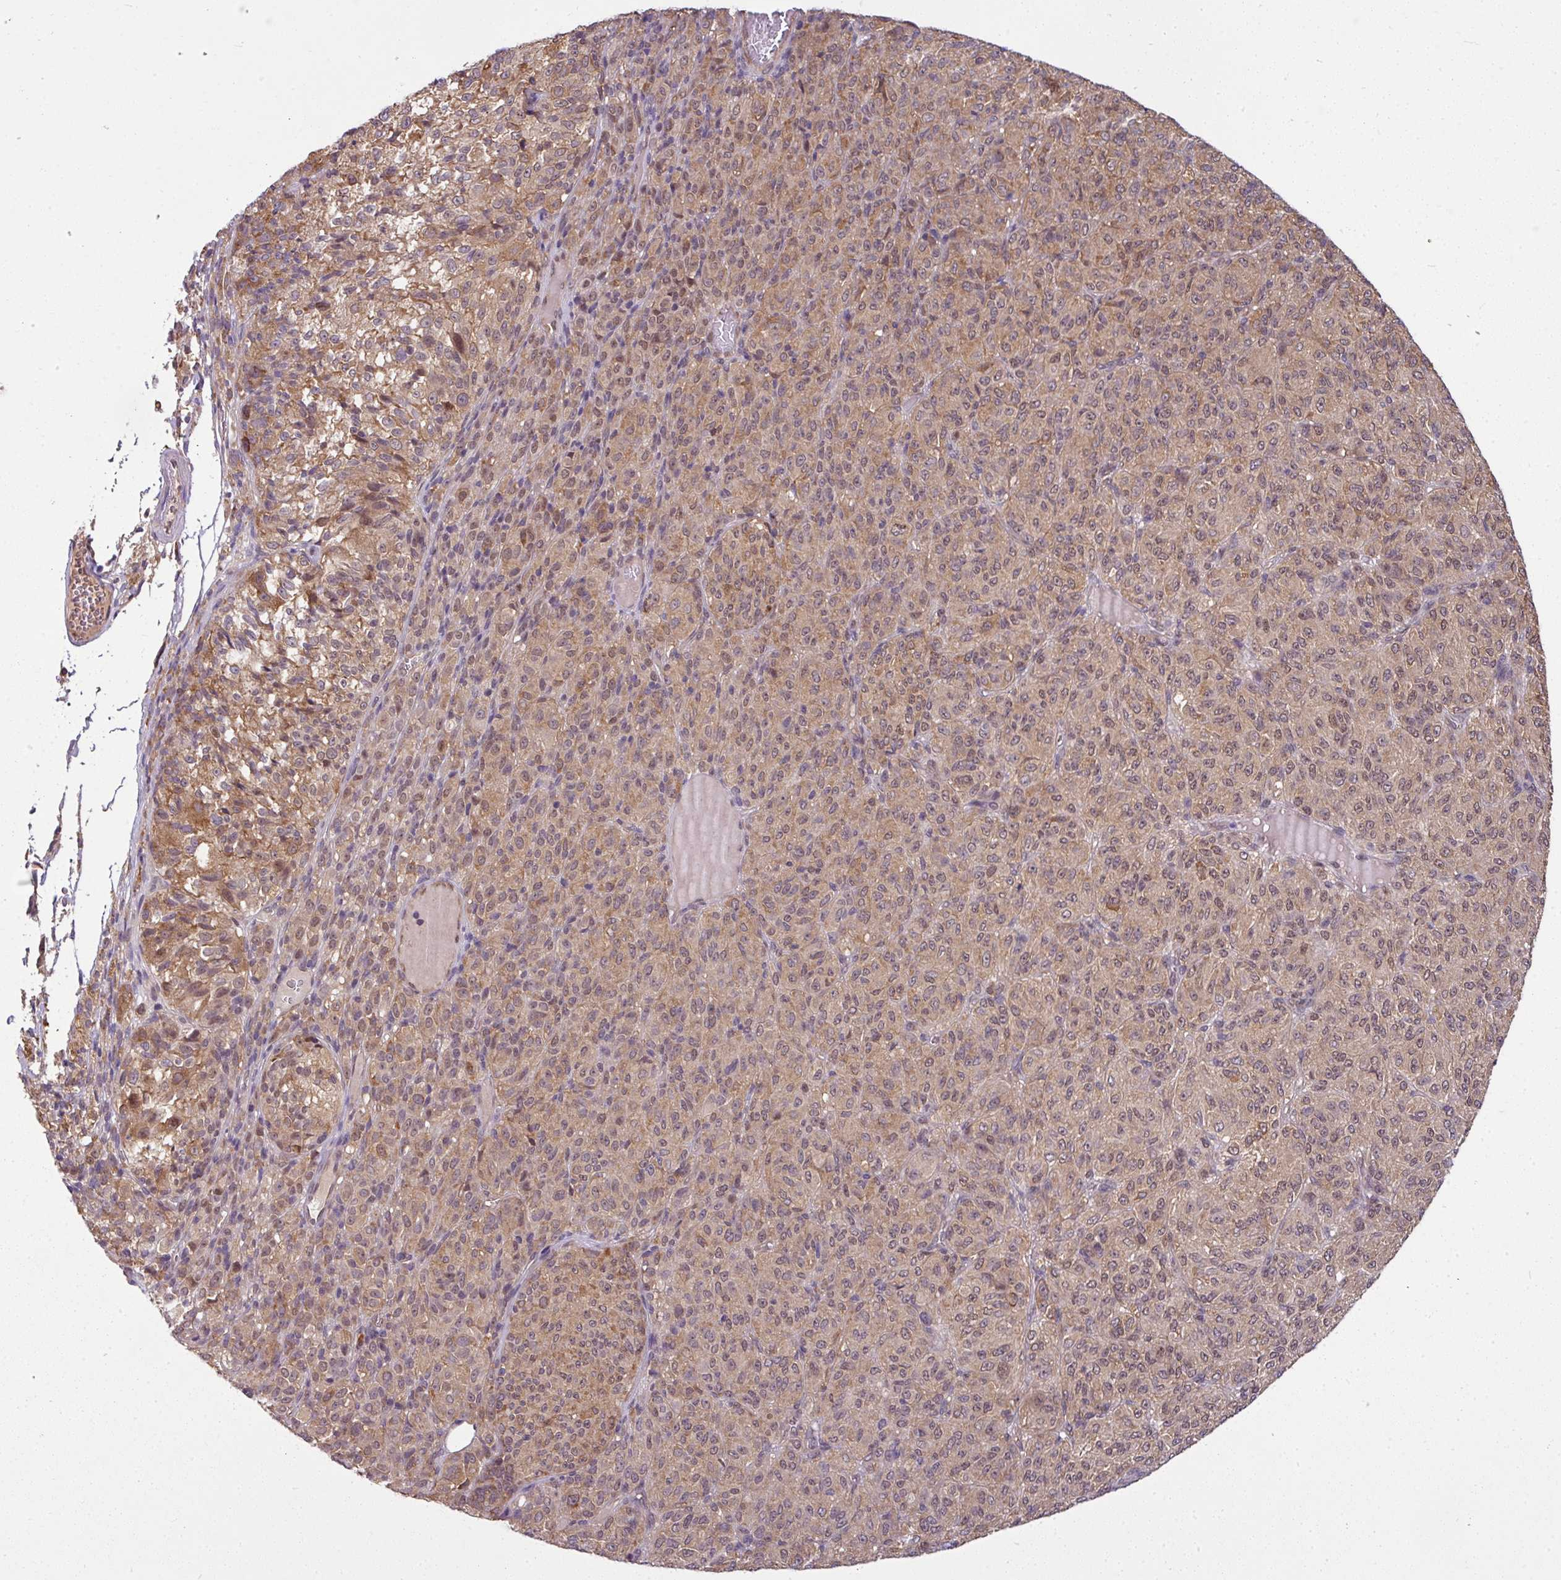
{"staining": {"intensity": "moderate", "quantity": ">75%", "location": "cytoplasmic/membranous,nuclear"}, "tissue": "melanoma", "cell_type": "Tumor cells", "image_type": "cancer", "snomed": [{"axis": "morphology", "description": "Malignant melanoma, Metastatic site"}, {"axis": "topography", "description": "Brain"}], "caption": "Malignant melanoma (metastatic site) stained with a brown dye exhibits moderate cytoplasmic/membranous and nuclear positive positivity in about >75% of tumor cells.", "gene": "RBM4B", "patient": {"sex": "female", "age": 56}}